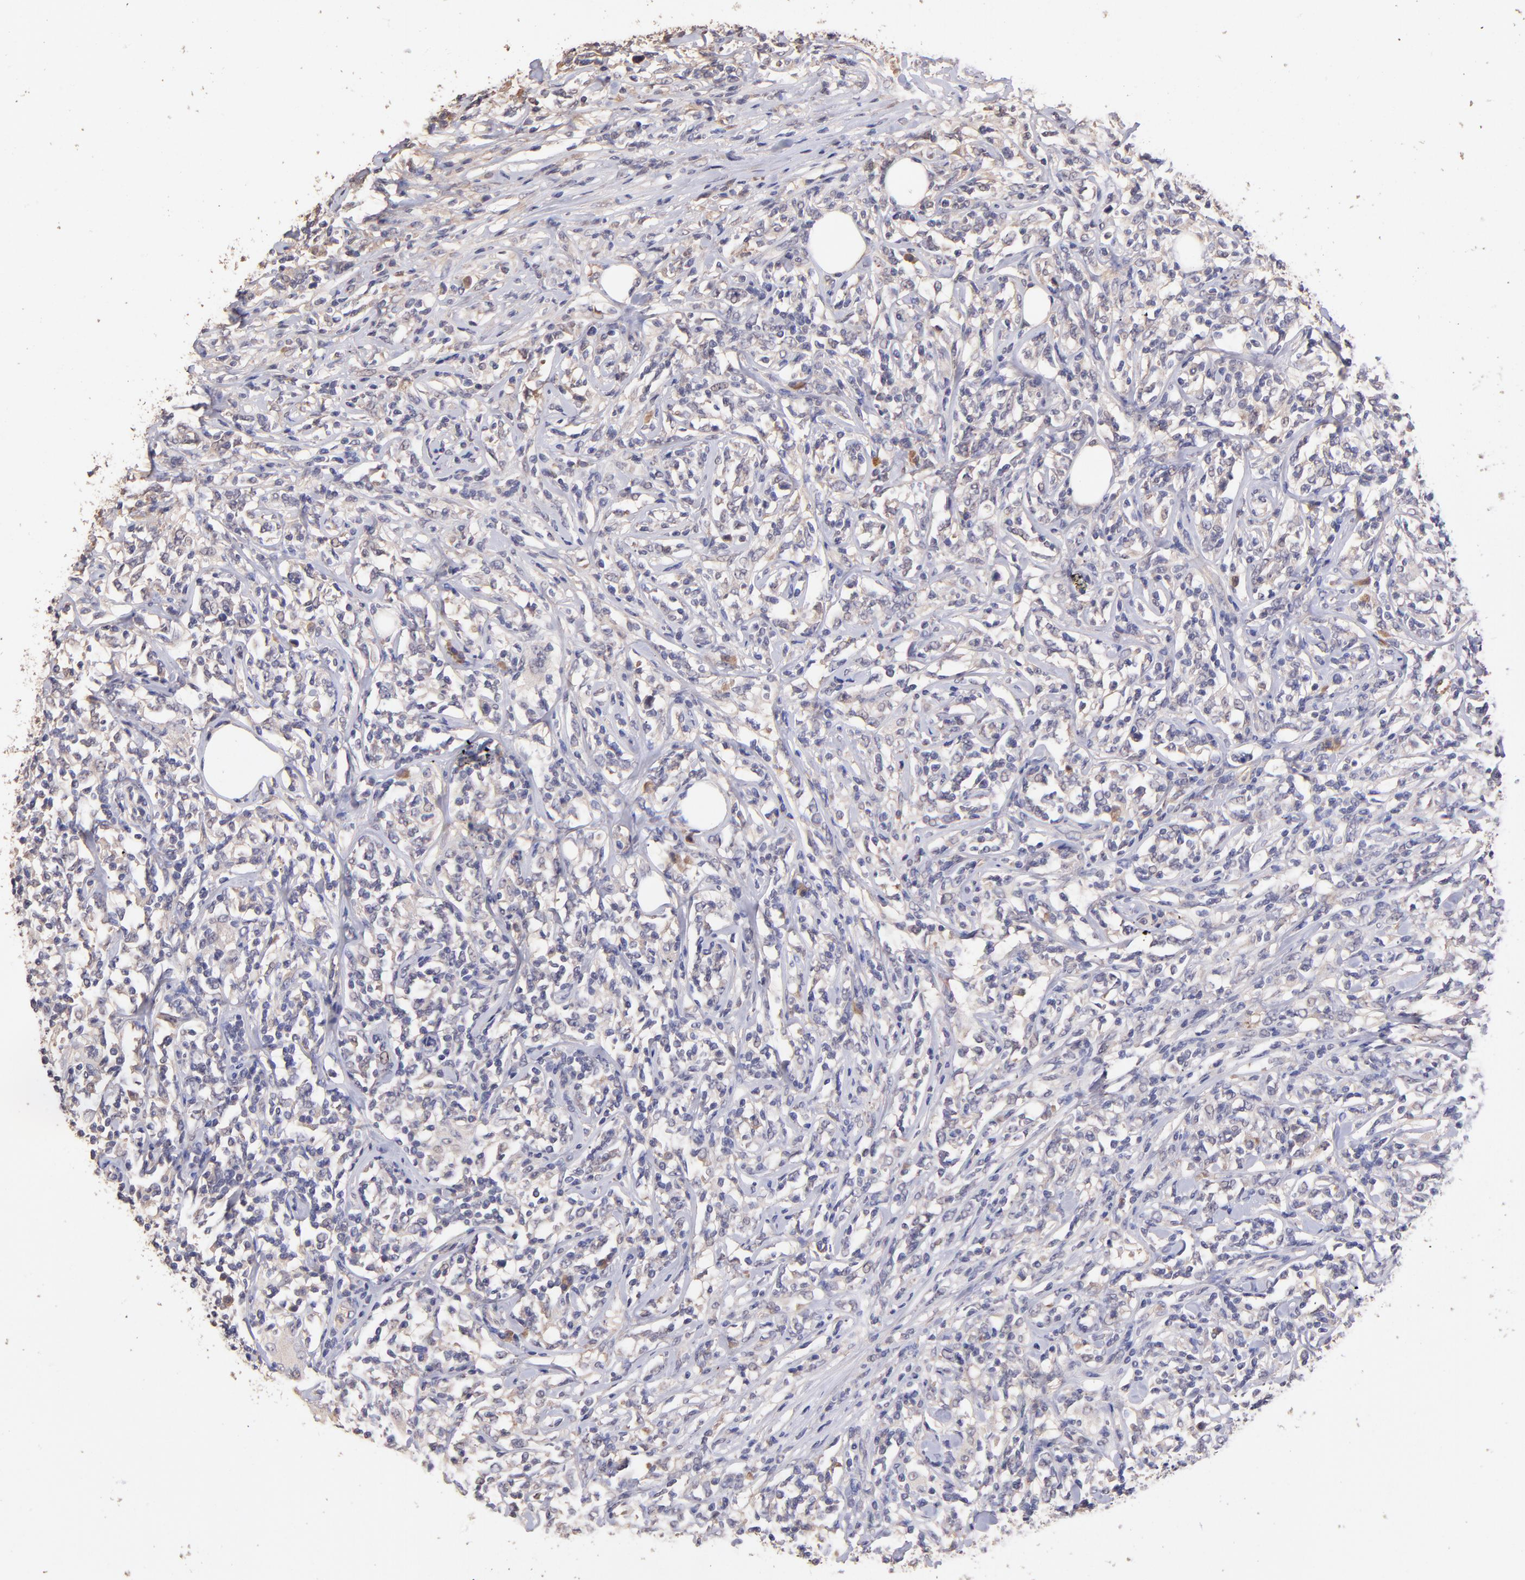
{"staining": {"intensity": "negative", "quantity": "none", "location": "none"}, "tissue": "lymphoma", "cell_type": "Tumor cells", "image_type": "cancer", "snomed": [{"axis": "morphology", "description": "Malignant lymphoma, non-Hodgkin's type, High grade"}, {"axis": "topography", "description": "Lymph node"}], "caption": "Immunohistochemical staining of lymphoma exhibits no significant staining in tumor cells.", "gene": "RNASEL", "patient": {"sex": "female", "age": 84}}